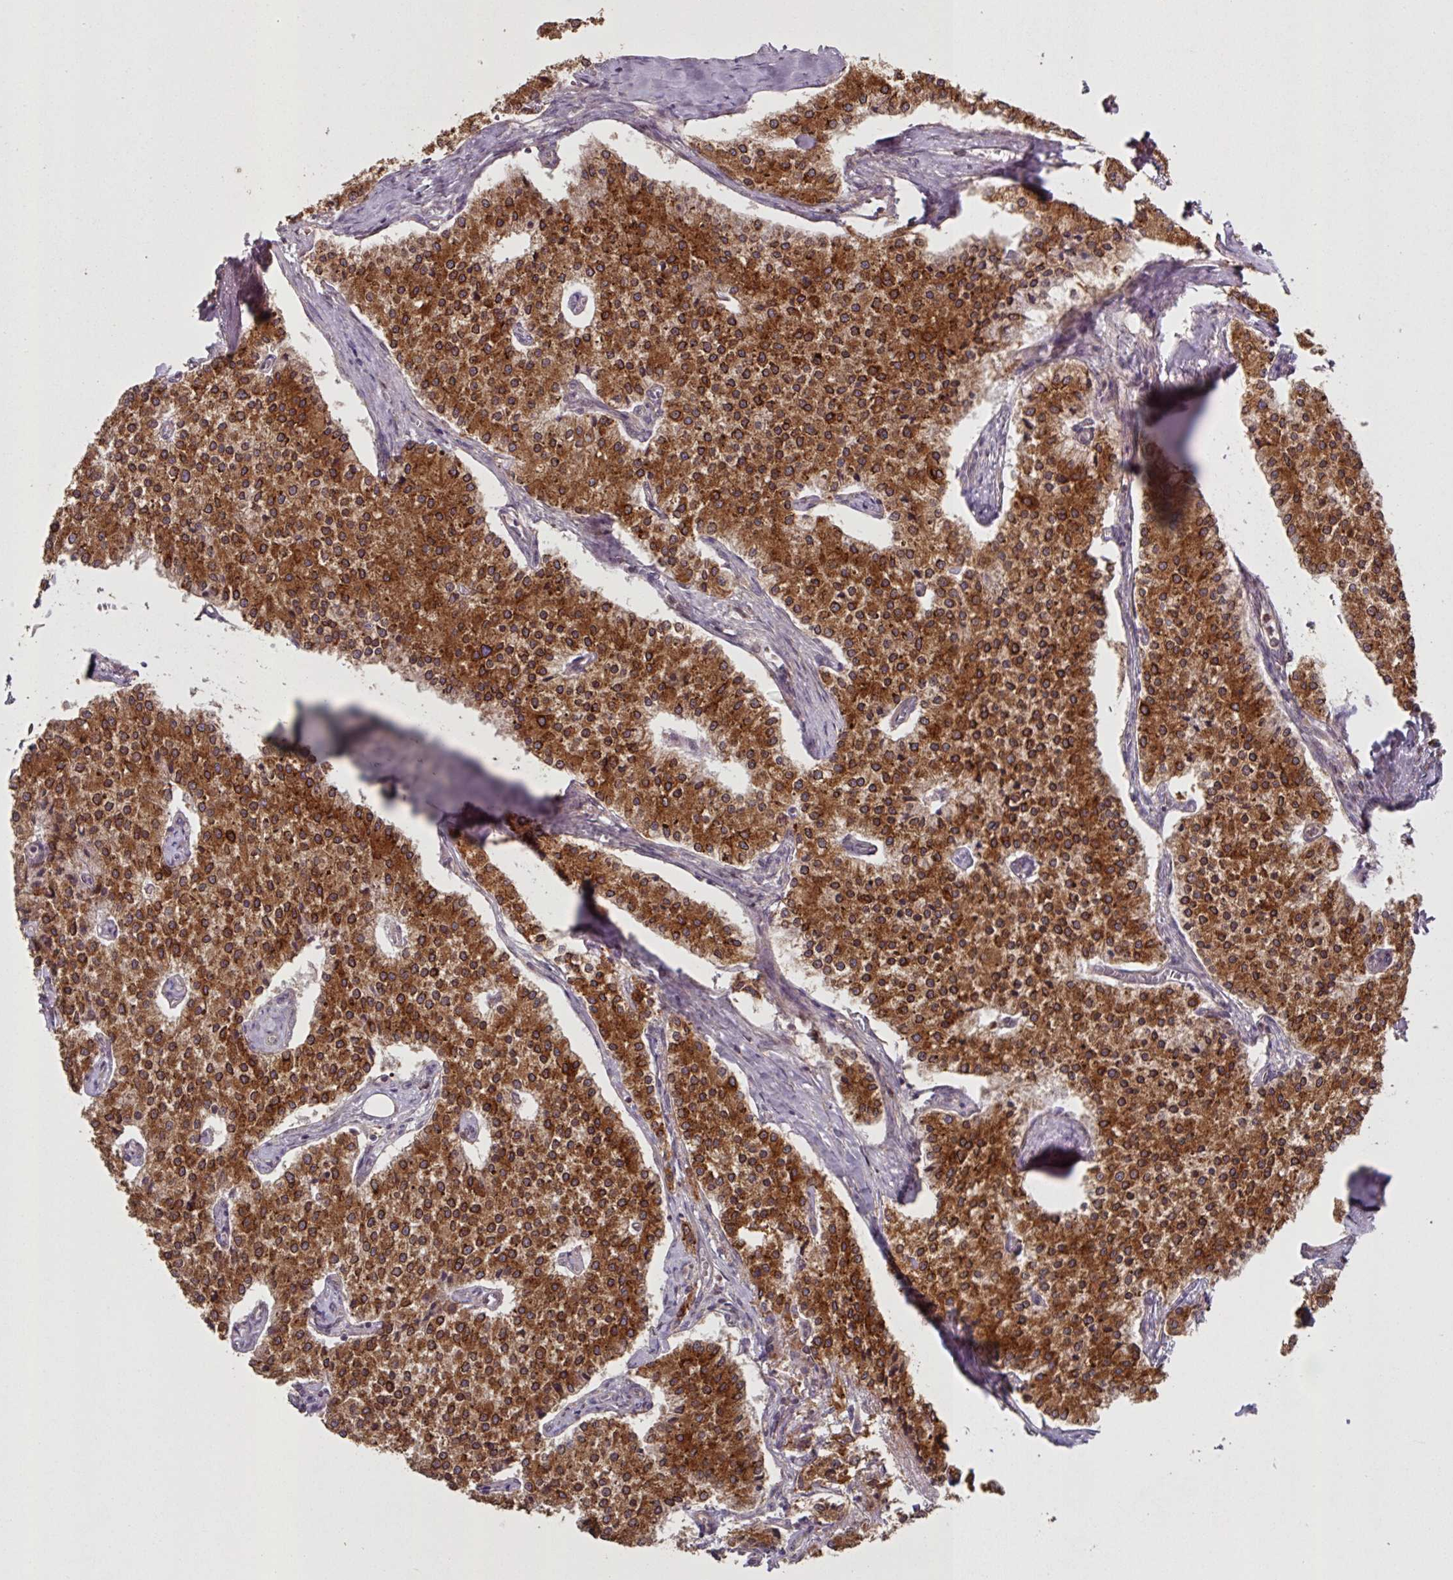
{"staining": {"intensity": "strong", "quantity": ">75%", "location": "cytoplasmic/membranous,nuclear"}, "tissue": "carcinoid", "cell_type": "Tumor cells", "image_type": "cancer", "snomed": [{"axis": "morphology", "description": "Carcinoid, malignant, NOS"}, {"axis": "topography", "description": "Colon"}], "caption": "Immunohistochemical staining of human carcinoid exhibits high levels of strong cytoplasmic/membranous and nuclear positivity in about >75% of tumor cells.", "gene": "CAMLG", "patient": {"sex": "female", "age": 52}}